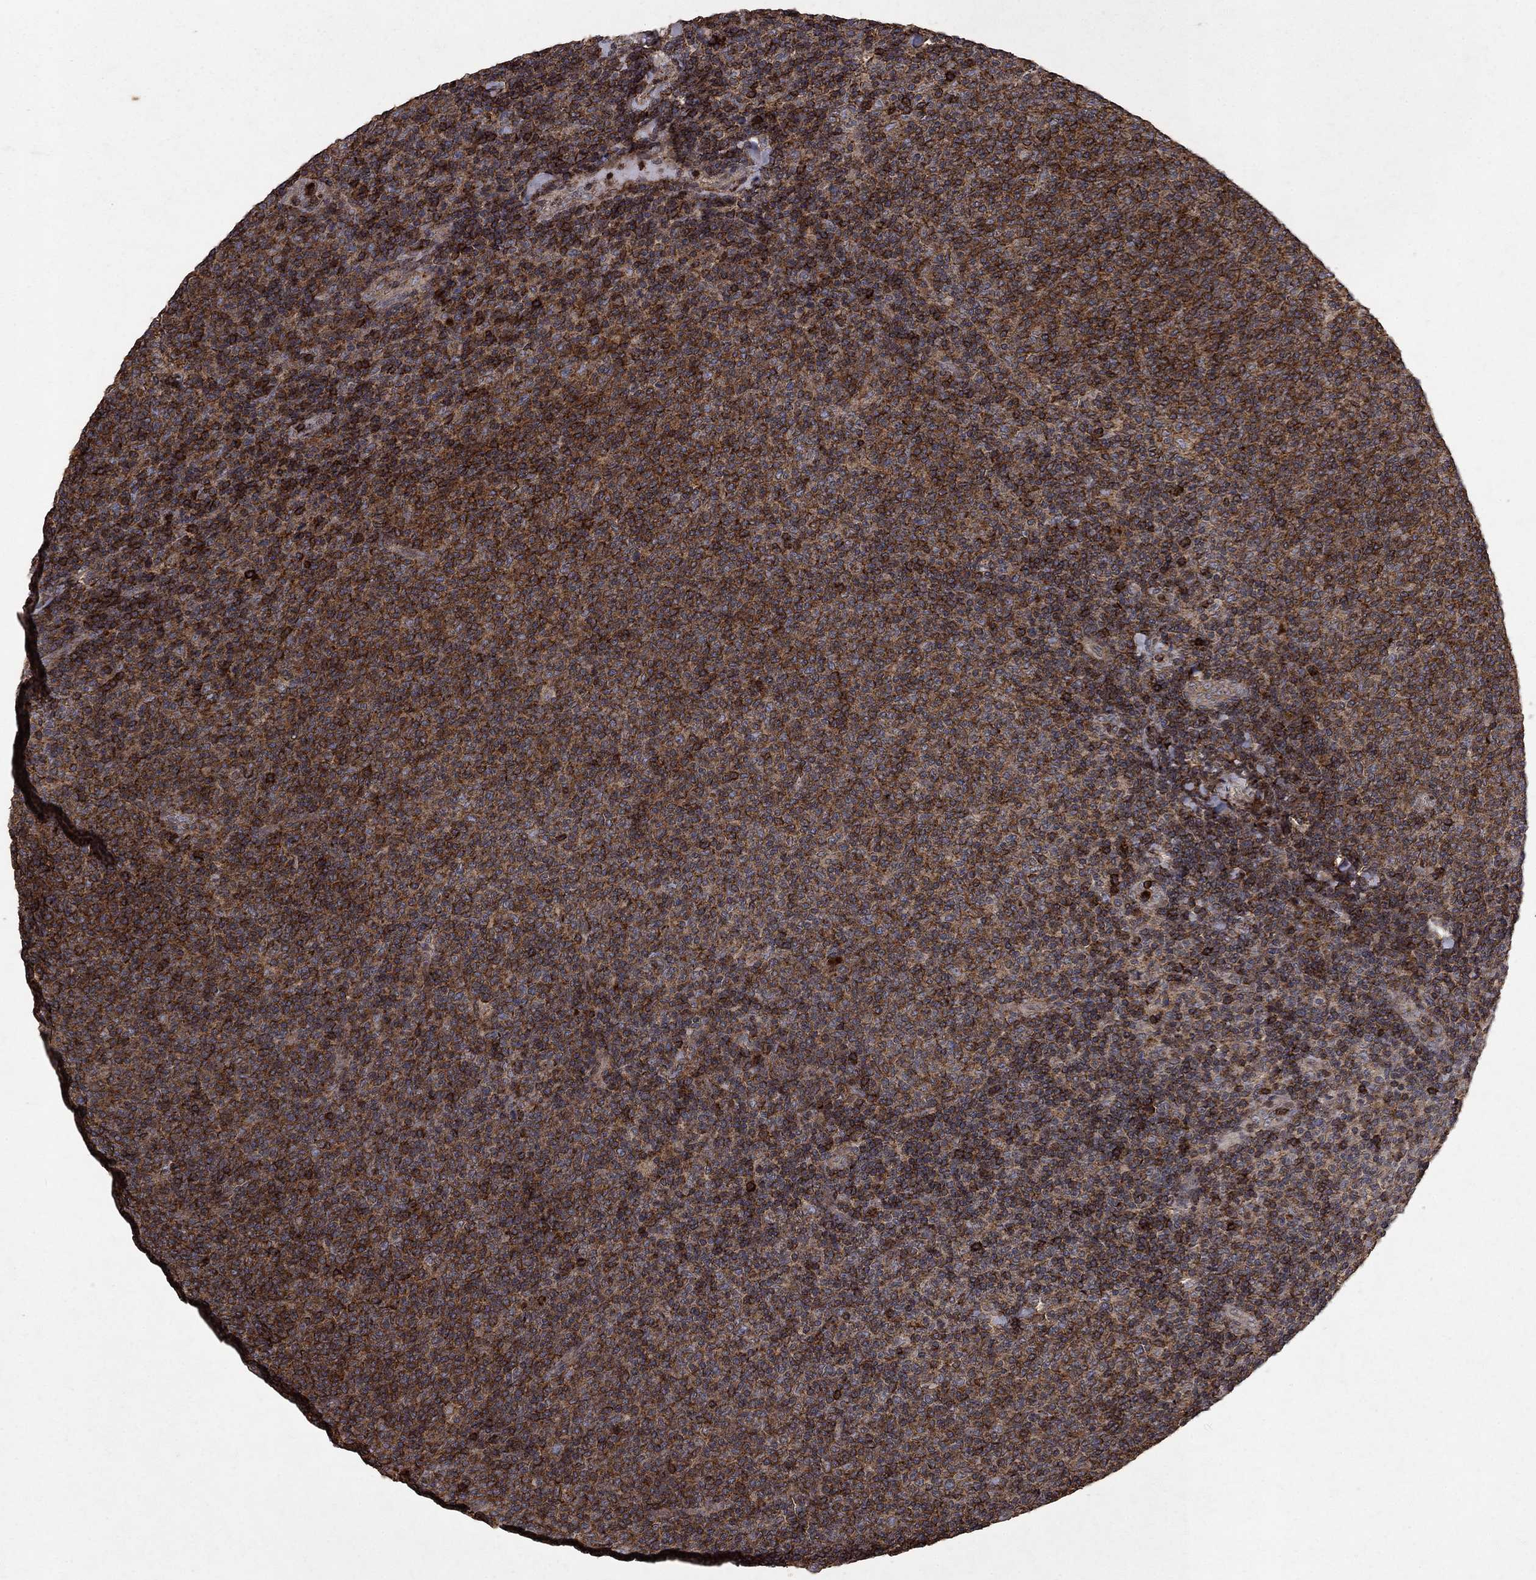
{"staining": {"intensity": "strong", "quantity": "25%-75%", "location": "cytoplasmic/membranous,nuclear"}, "tissue": "lymphoma", "cell_type": "Tumor cells", "image_type": "cancer", "snomed": [{"axis": "morphology", "description": "Malignant lymphoma, non-Hodgkin's type, Low grade"}, {"axis": "topography", "description": "Lymph node"}], "caption": "Immunohistochemical staining of human low-grade malignant lymphoma, non-Hodgkin's type displays high levels of strong cytoplasmic/membranous and nuclear expression in about 25%-75% of tumor cells. The staining was performed using DAB, with brown indicating positive protein expression. Nuclei are stained blue with hematoxylin.", "gene": "CD24", "patient": {"sex": "male", "age": 52}}